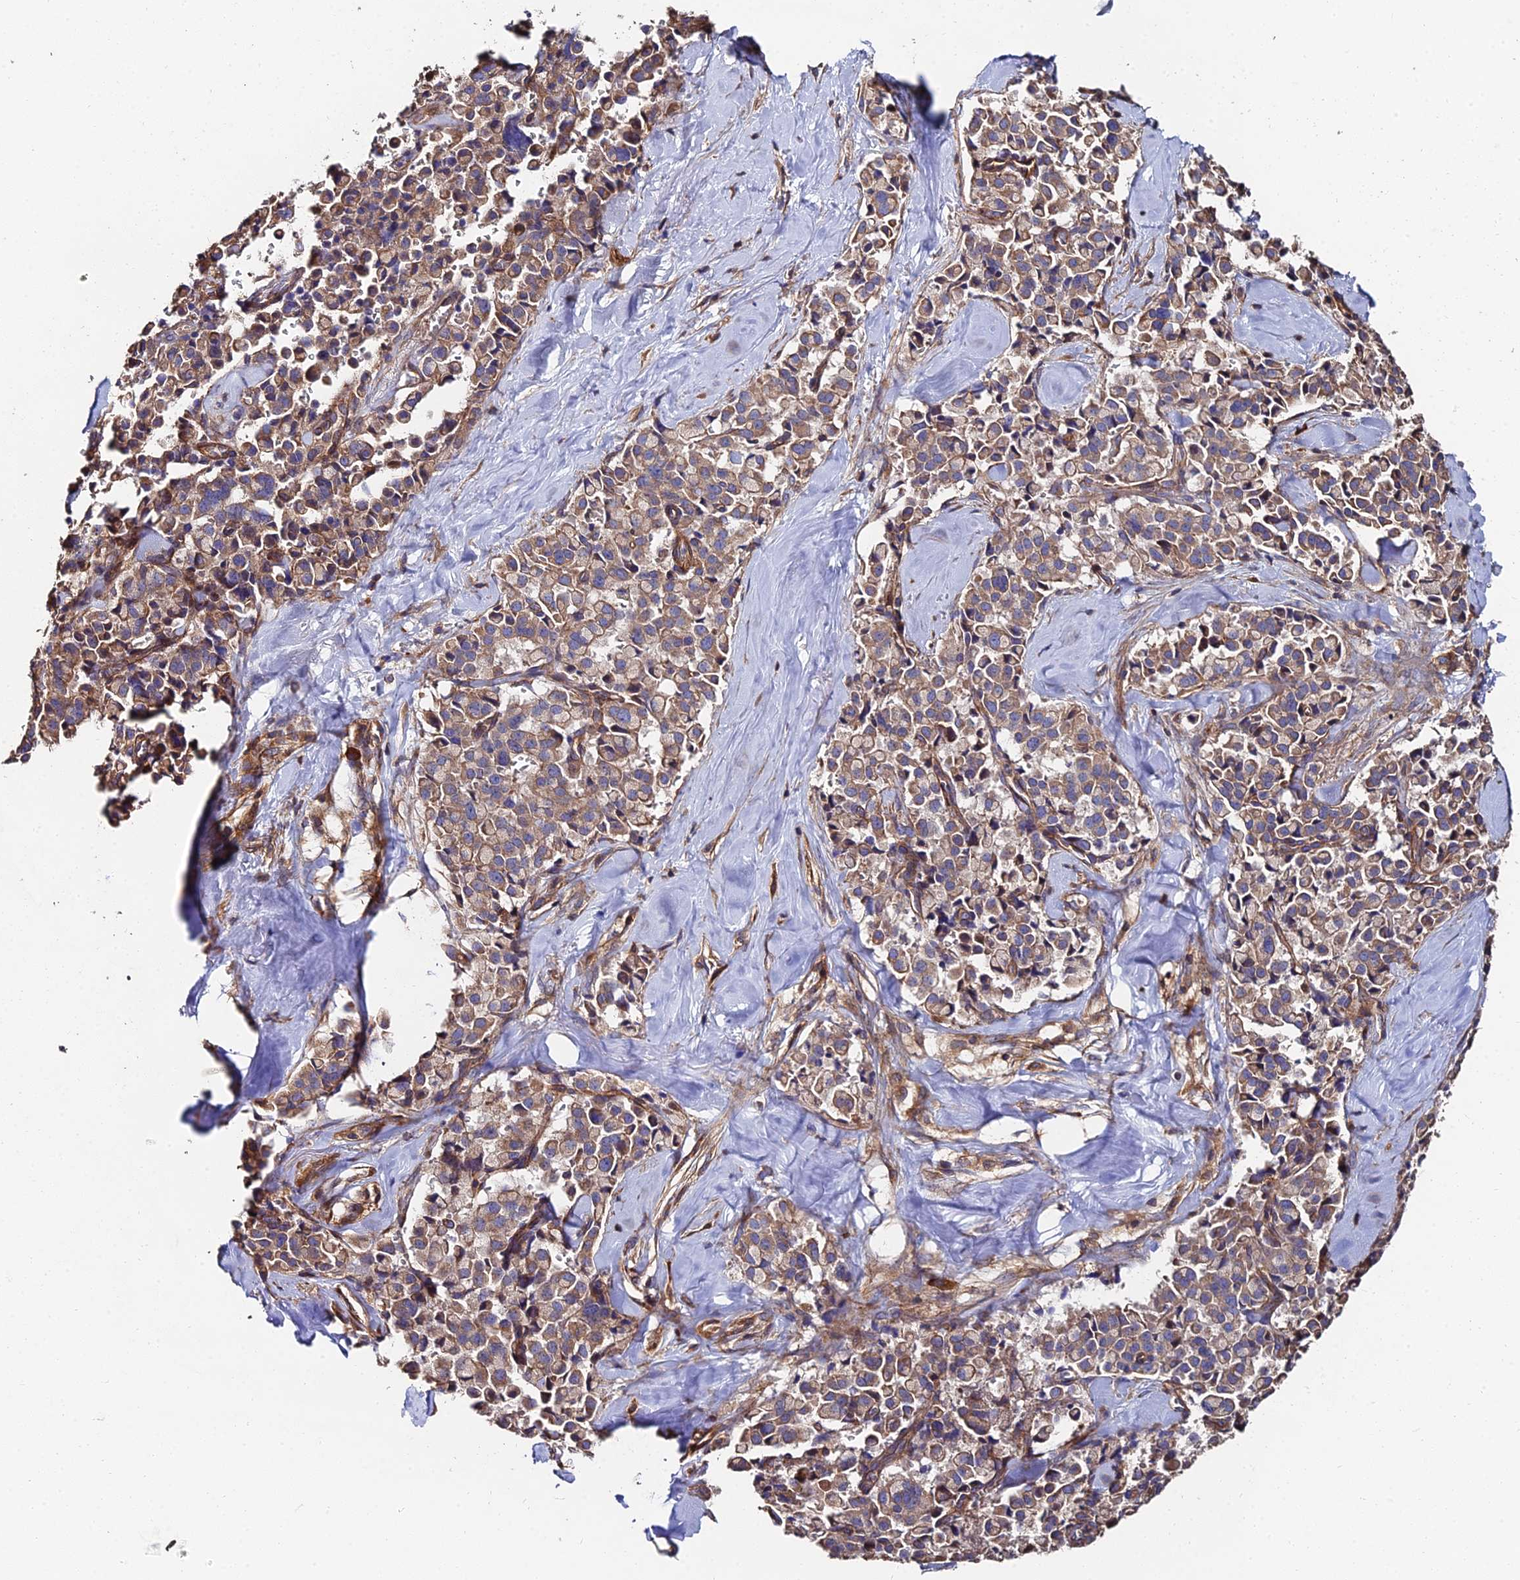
{"staining": {"intensity": "moderate", "quantity": ">75%", "location": "cytoplasmic/membranous"}, "tissue": "pancreatic cancer", "cell_type": "Tumor cells", "image_type": "cancer", "snomed": [{"axis": "morphology", "description": "Adenocarcinoma, NOS"}, {"axis": "topography", "description": "Pancreas"}], "caption": "A histopathology image of pancreatic cancer stained for a protein displays moderate cytoplasmic/membranous brown staining in tumor cells. (DAB (3,3'-diaminobenzidine) IHC with brightfield microscopy, high magnification).", "gene": "EXT1", "patient": {"sex": "male", "age": 65}}